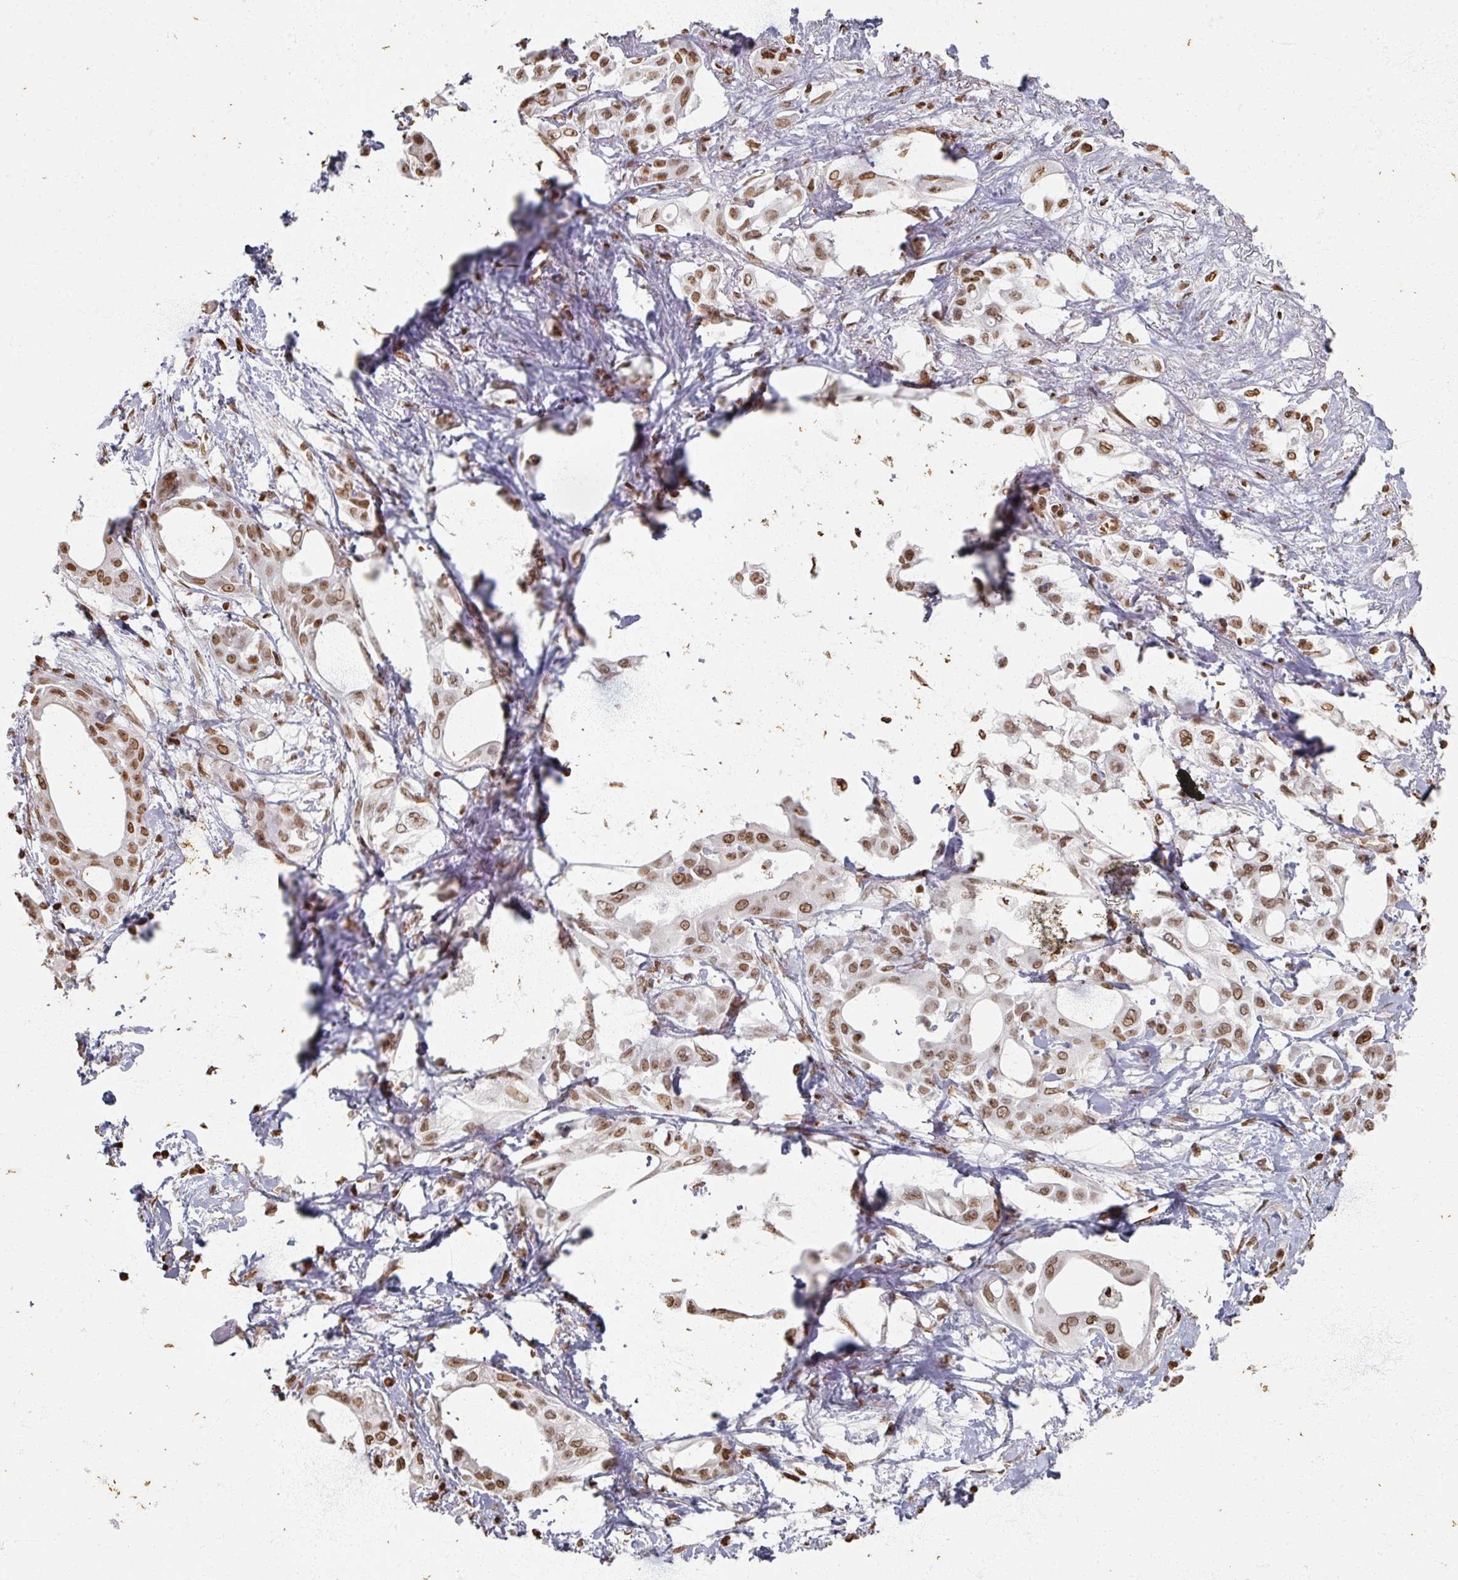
{"staining": {"intensity": "moderate", "quantity": ">75%", "location": "nuclear"}, "tissue": "pancreatic cancer", "cell_type": "Tumor cells", "image_type": "cancer", "snomed": [{"axis": "morphology", "description": "Adenocarcinoma, NOS"}, {"axis": "topography", "description": "Pancreas"}], "caption": "High-magnification brightfield microscopy of adenocarcinoma (pancreatic) stained with DAB (brown) and counterstained with hematoxylin (blue). tumor cells exhibit moderate nuclear staining is identified in approximately>75% of cells.", "gene": "DCUN1D5", "patient": {"sex": "female", "age": 68}}